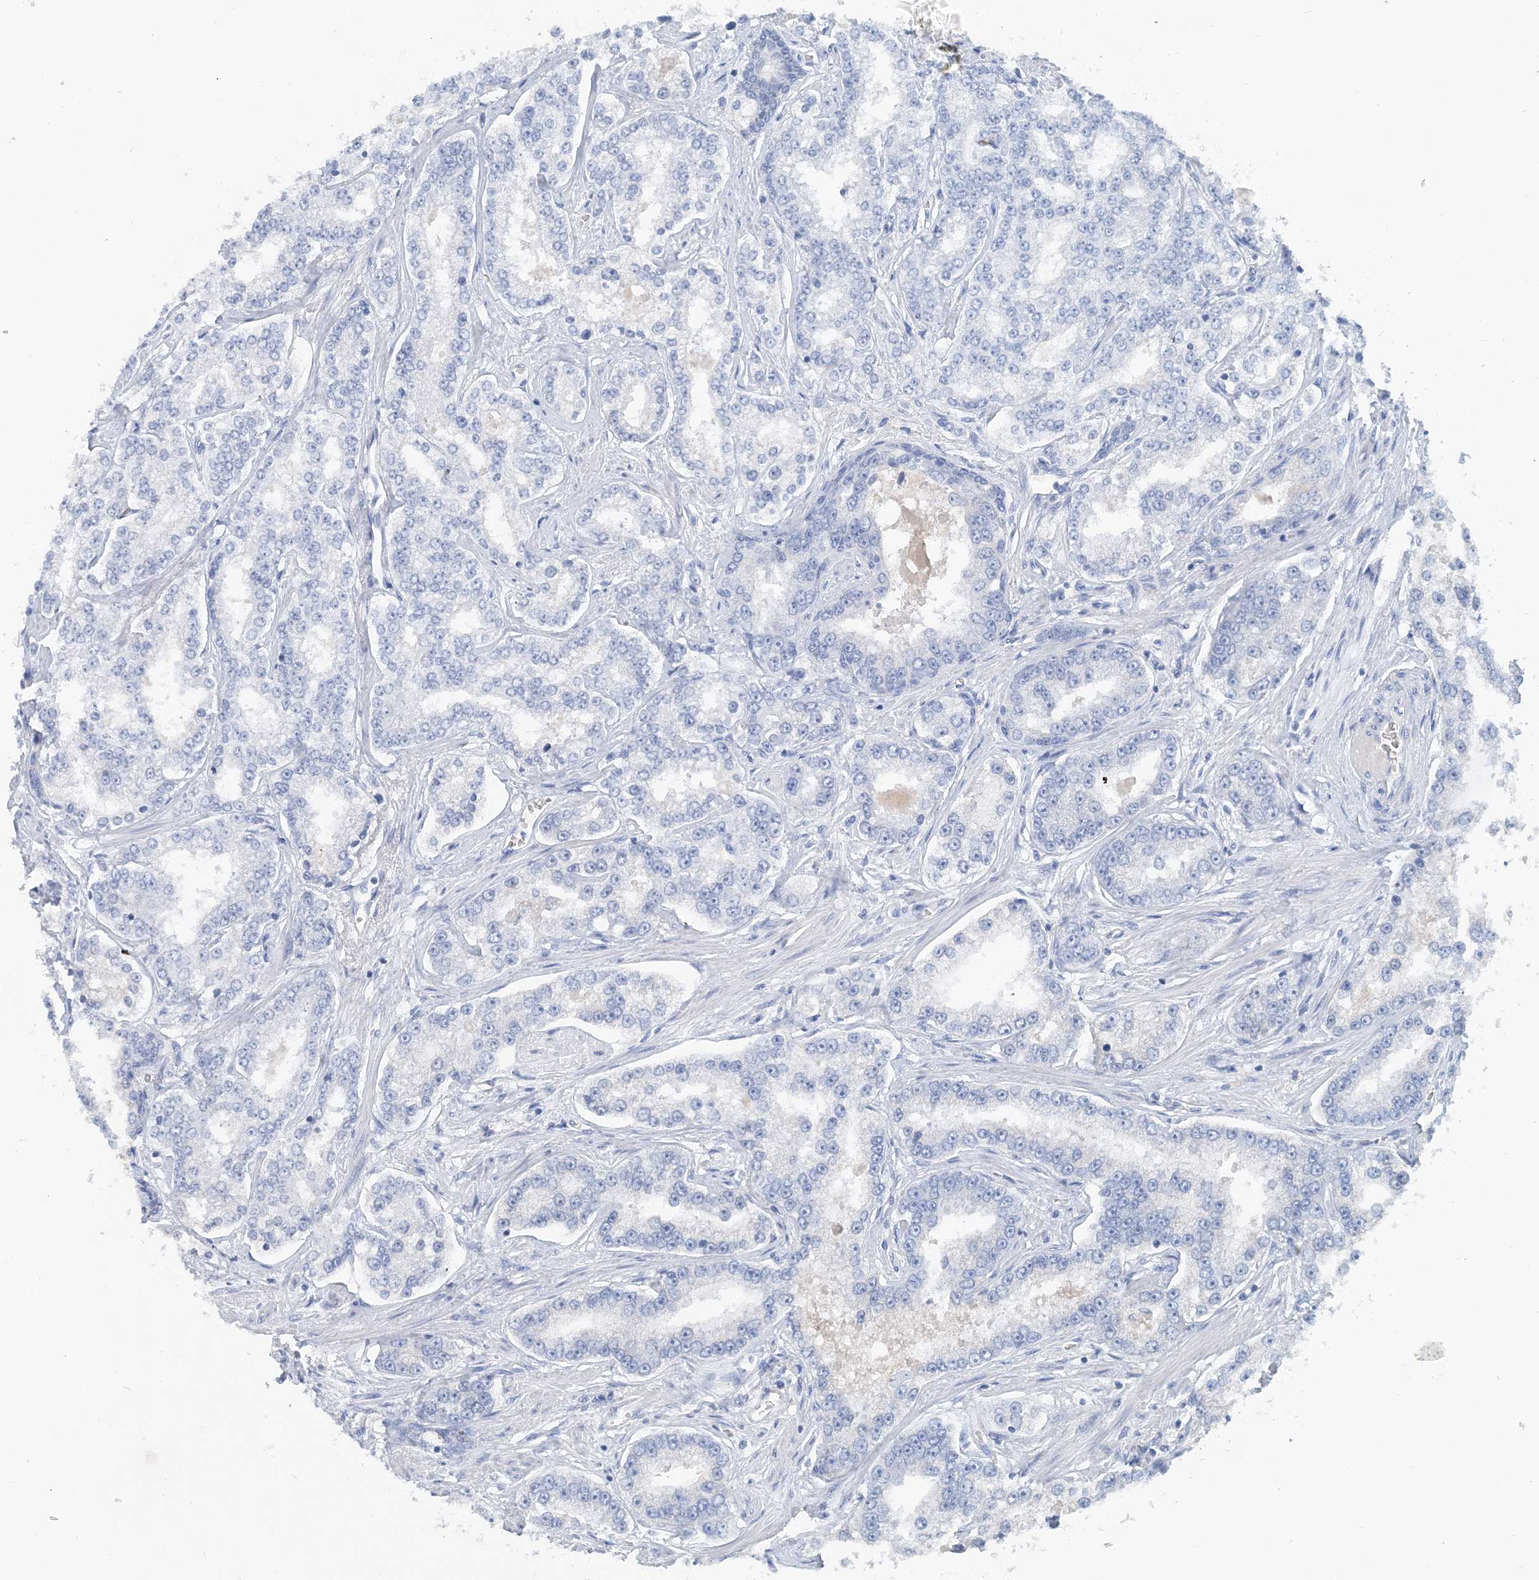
{"staining": {"intensity": "negative", "quantity": "none", "location": "none"}, "tissue": "prostate cancer", "cell_type": "Tumor cells", "image_type": "cancer", "snomed": [{"axis": "morphology", "description": "Normal tissue, NOS"}, {"axis": "morphology", "description": "Adenocarcinoma, High grade"}, {"axis": "topography", "description": "Prostate"}], "caption": "There is no significant expression in tumor cells of prostate adenocarcinoma (high-grade).", "gene": "CTRL", "patient": {"sex": "male", "age": 83}}